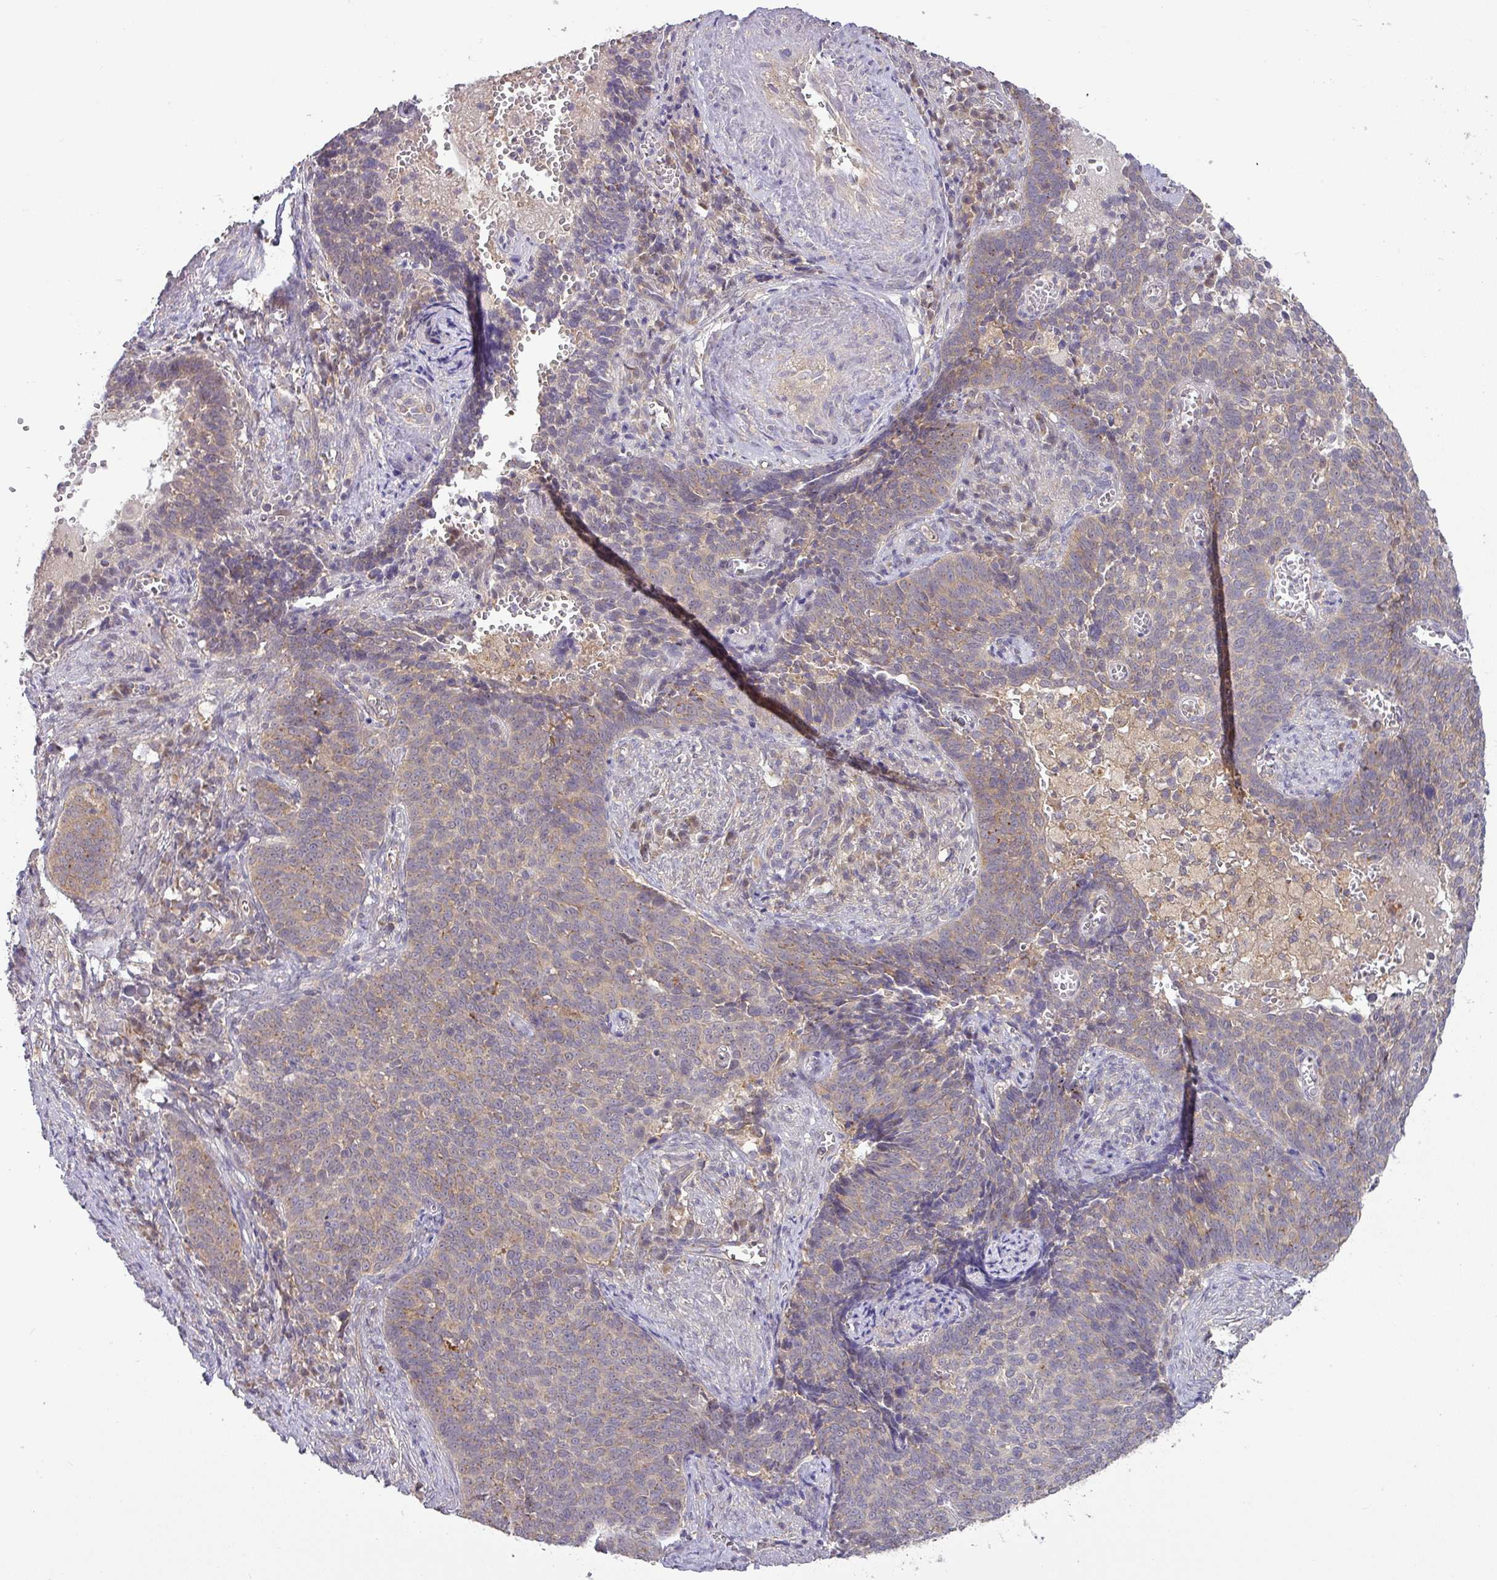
{"staining": {"intensity": "weak", "quantity": "25%-75%", "location": "cytoplasmic/membranous"}, "tissue": "cervical cancer", "cell_type": "Tumor cells", "image_type": "cancer", "snomed": [{"axis": "morphology", "description": "Normal tissue, NOS"}, {"axis": "morphology", "description": "Squamous cell carcinoma, NOS"}, {"axis": "topography", "description": "Cervix"}], "caption": "A micrograph showing weak cytoplasmic/membranous staining in about 25%-75% of tumor cells in squamous cell carcinoma (cervical), as visualized by brown immunohistochemical staining.", "gene": "GALNT12", "patient": {"sex": "female", "age": 39}}